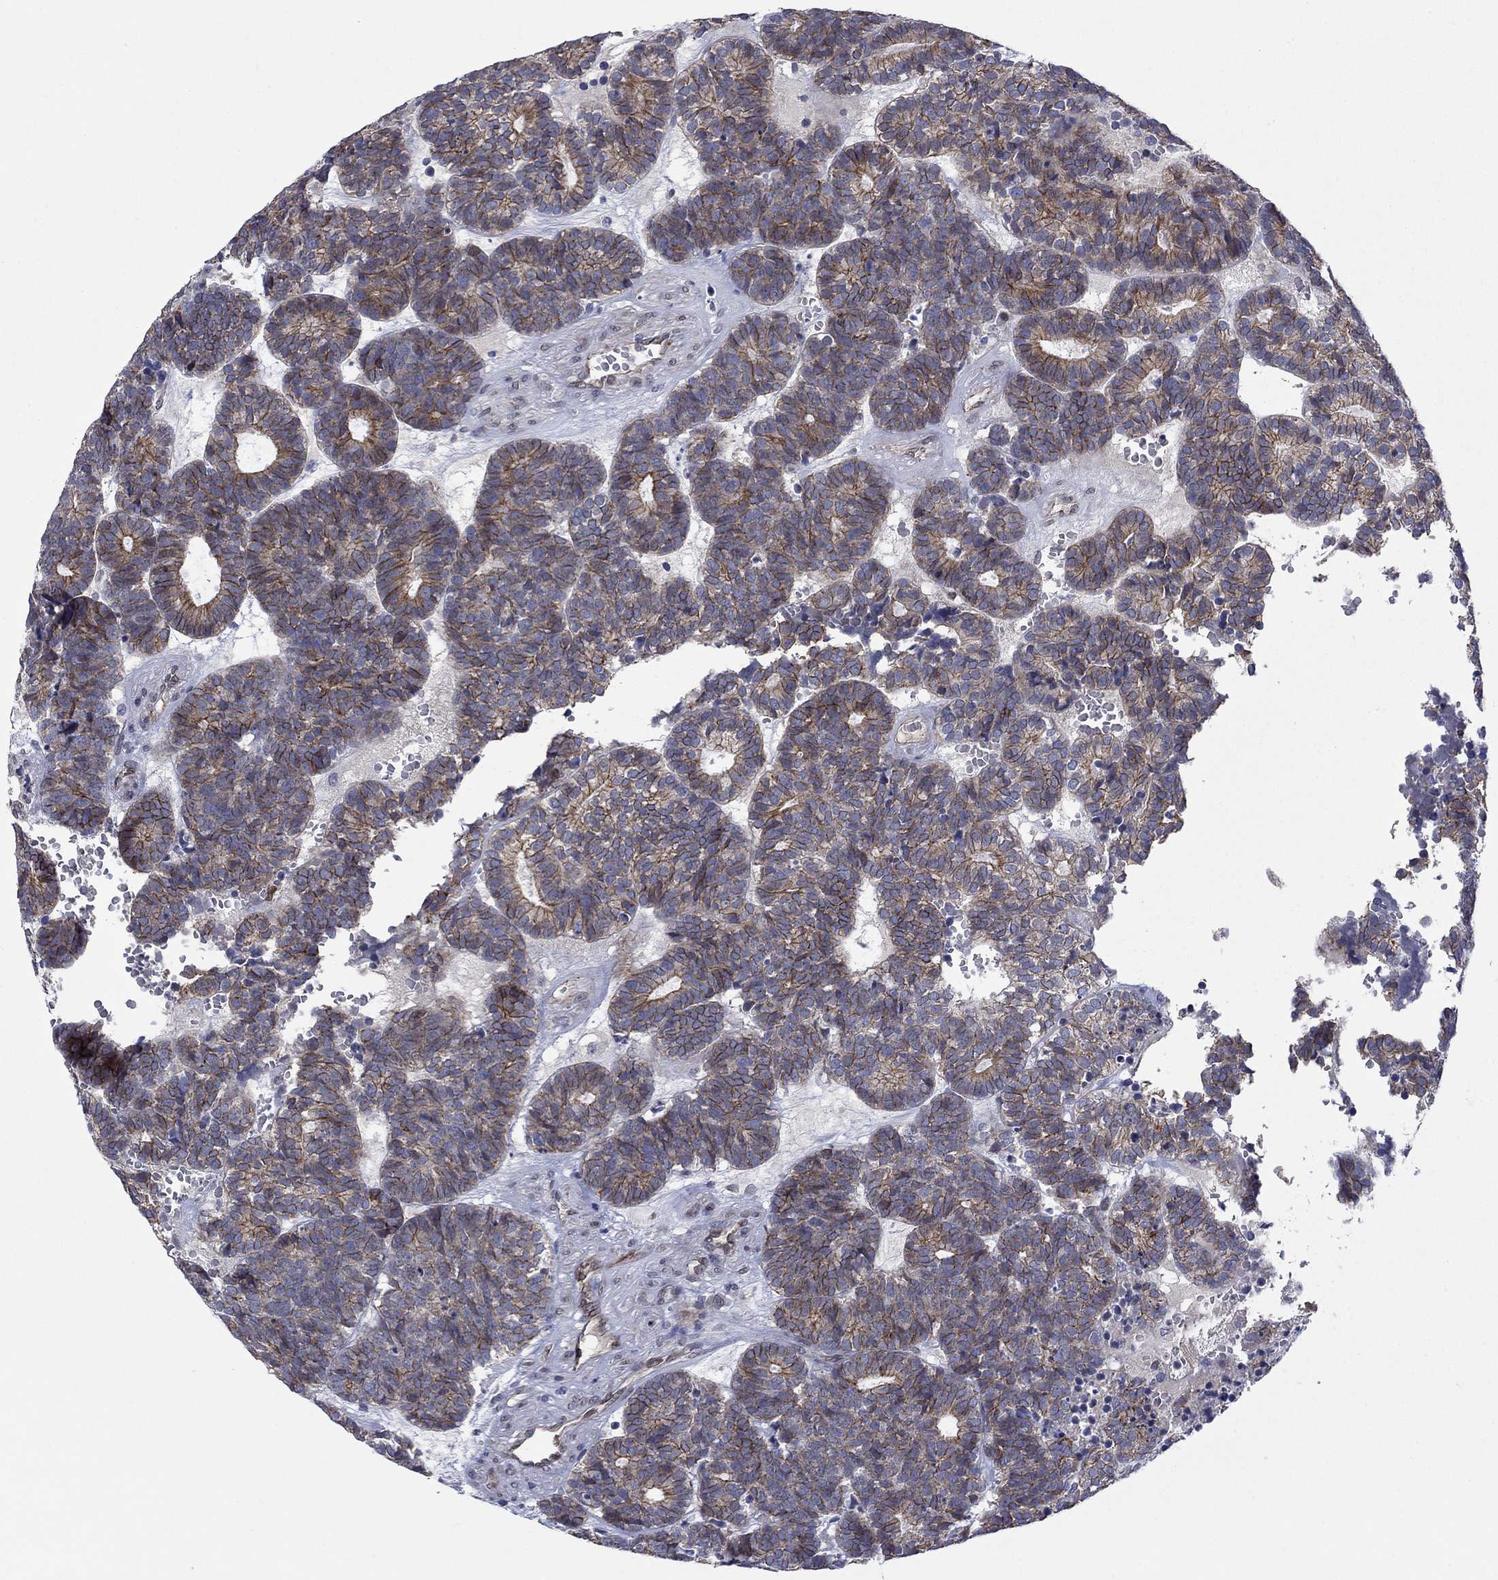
{"staining": {"intensity": "moderate", "quantity": ">75%", "location": "cytoplasmic/membranous"}, "tissue": "head and neck cancer", "cell_type": "Tumor cells", "image_type": "cancer", "snomed": [{"axis": "morphology", "description": "Adenocarcinoma, NOS"}, {"axis": "topography", "description": "Head-Neck"}], "caption": "Moderate cytoplasmic/membranous expression for a protein is identified in approximately >75% of tumor cells of head and neck cancer using immunohistochemistry.", "gene": "EMC9", "patient": {"sex": "female", "age": 81}}